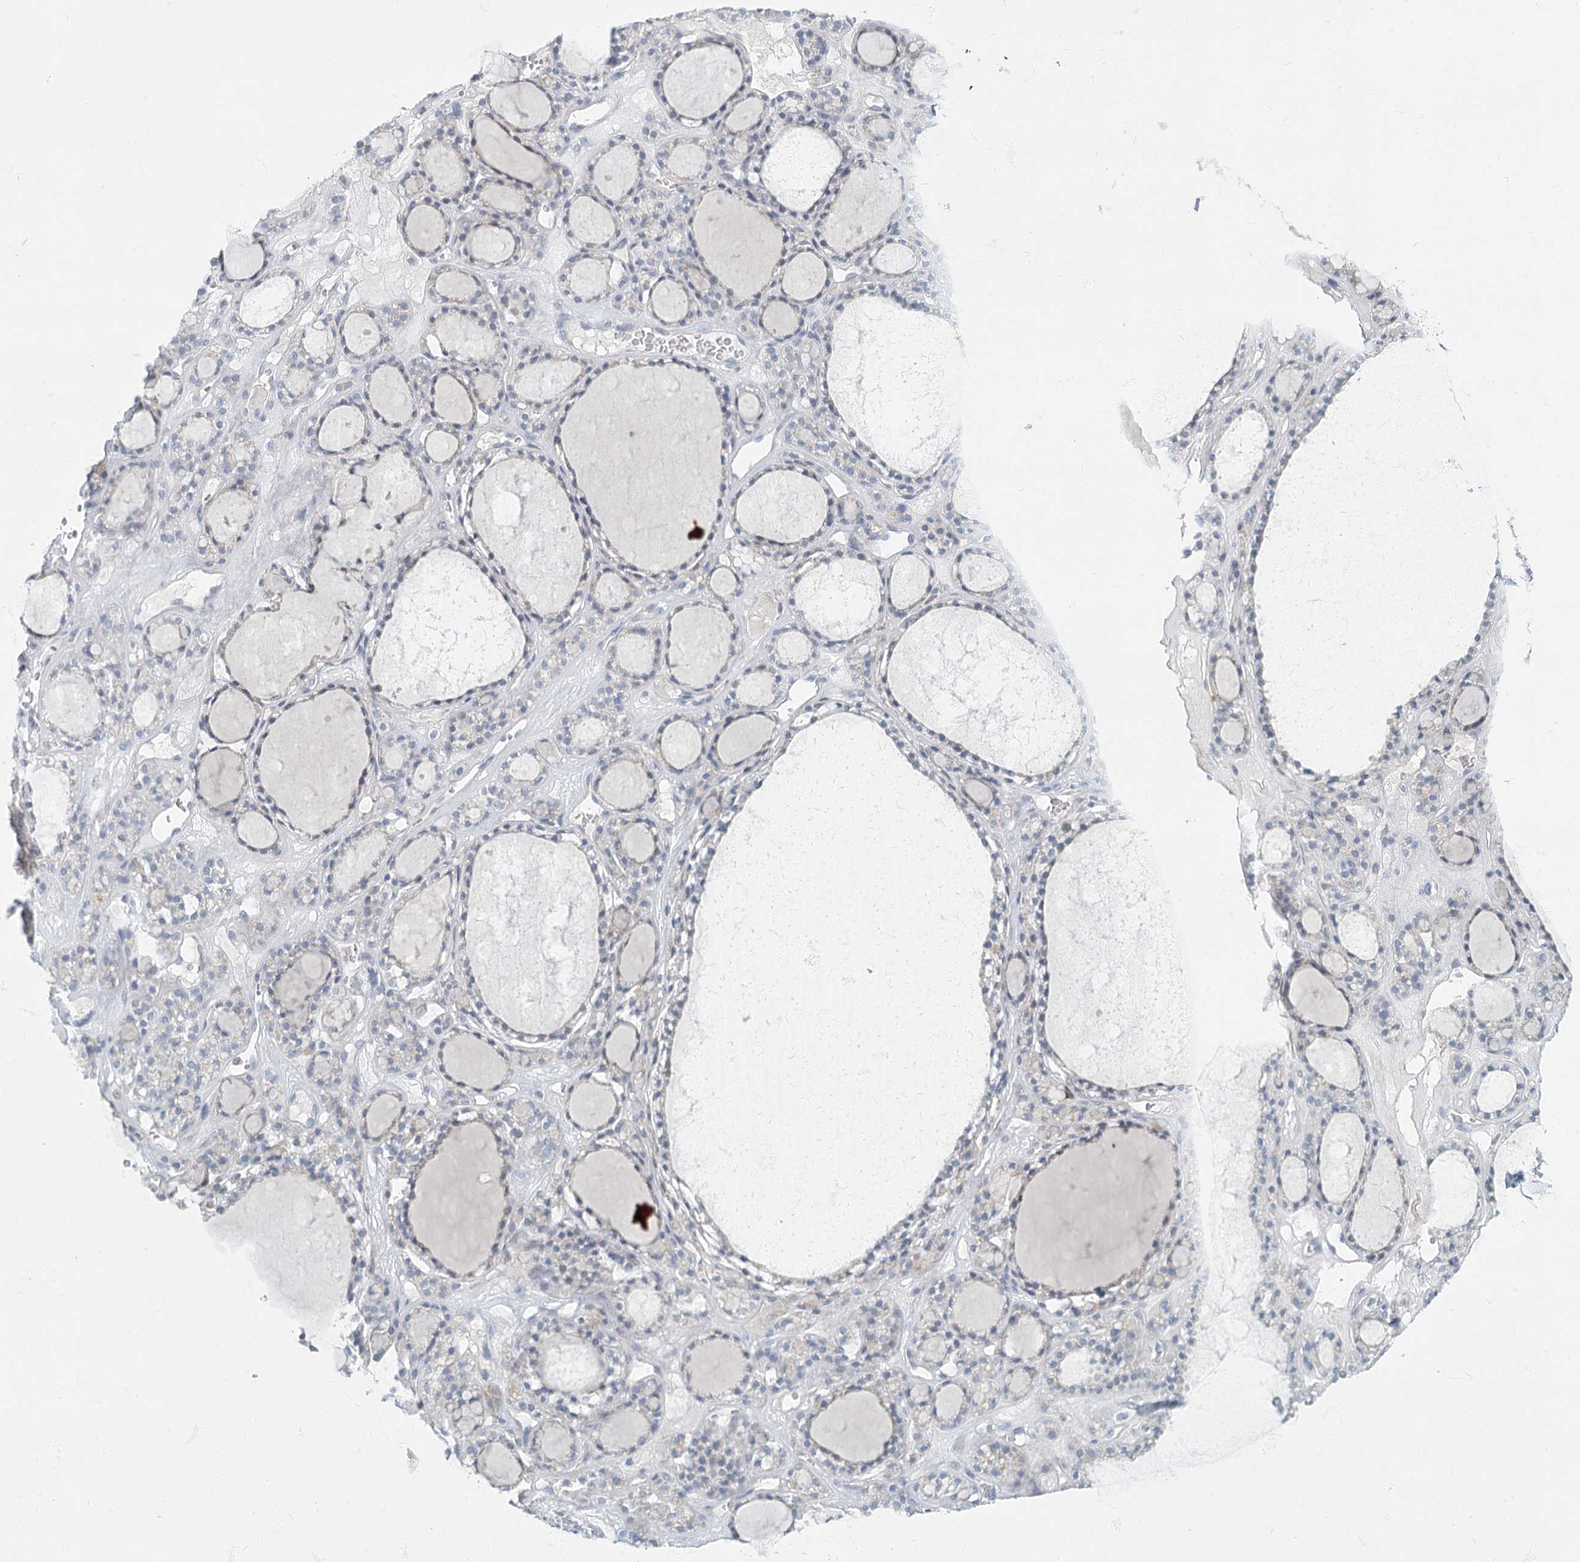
{"staining": {"intensity": "negative", "quantity": "none", "location": "none"}, "tissue": "thyroid gland", "cell_type": "Glandular cells", "image_type": "normal", "snomed": [{"axis": "morphology", "description": "Normal tissue, NOS"}, {"axis": "topography", "description": "Thyroid gland"}], "caption": "Glandular cells show no significant staining in unremarkable thyroid gland. (DAB (3,3'-diaminobenzidine) IHC, high magnification).", "gene": "FAM110C", "patient": {"sex": "female", "age": 28}}